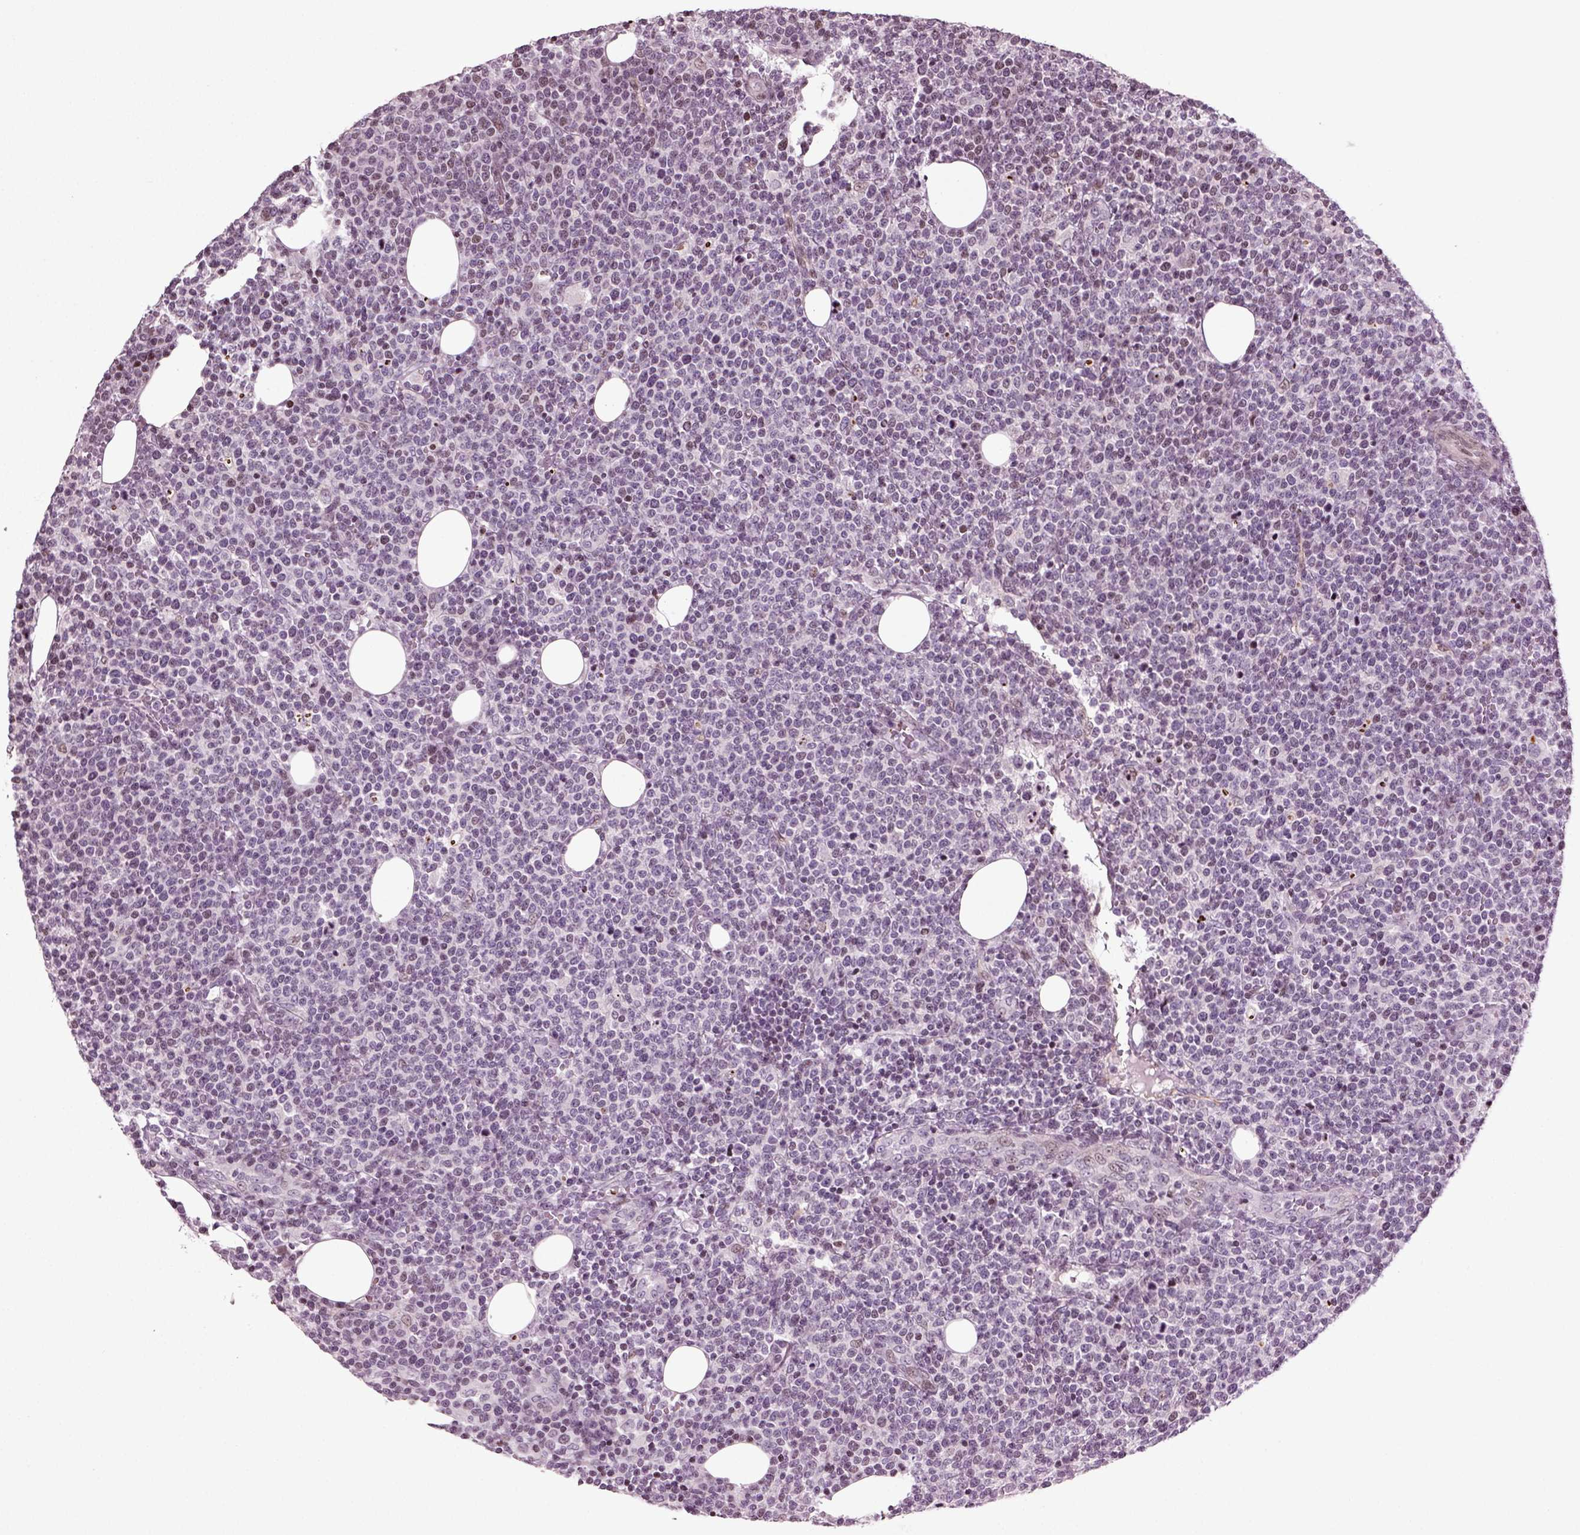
{"staining": {"intensity": "negative", "quantity": "none", "location": "none"}, "tissue": "lymphoma", "cell_type": "Tumor cells", "image_type": "cancer", "snomed": [{"axis": "morphology", "description": "Malignant lymphoma, non-Hodgkin's type, High grade"}, {"axis": "topography", "description": "Lymph node"}], "caption": "IHC photomicrograph of human lymphoma stained for a protein (brown), which exhibits no positivity in tumor cells. (Stains: DAB (3,3'-diaminobenzidine) IHC with hematoxylin counter stain, Microscopy: brightfield microscopy at high magnification).", "gene": "HEYL", "patient": {"sex": "male", "age": 61}}